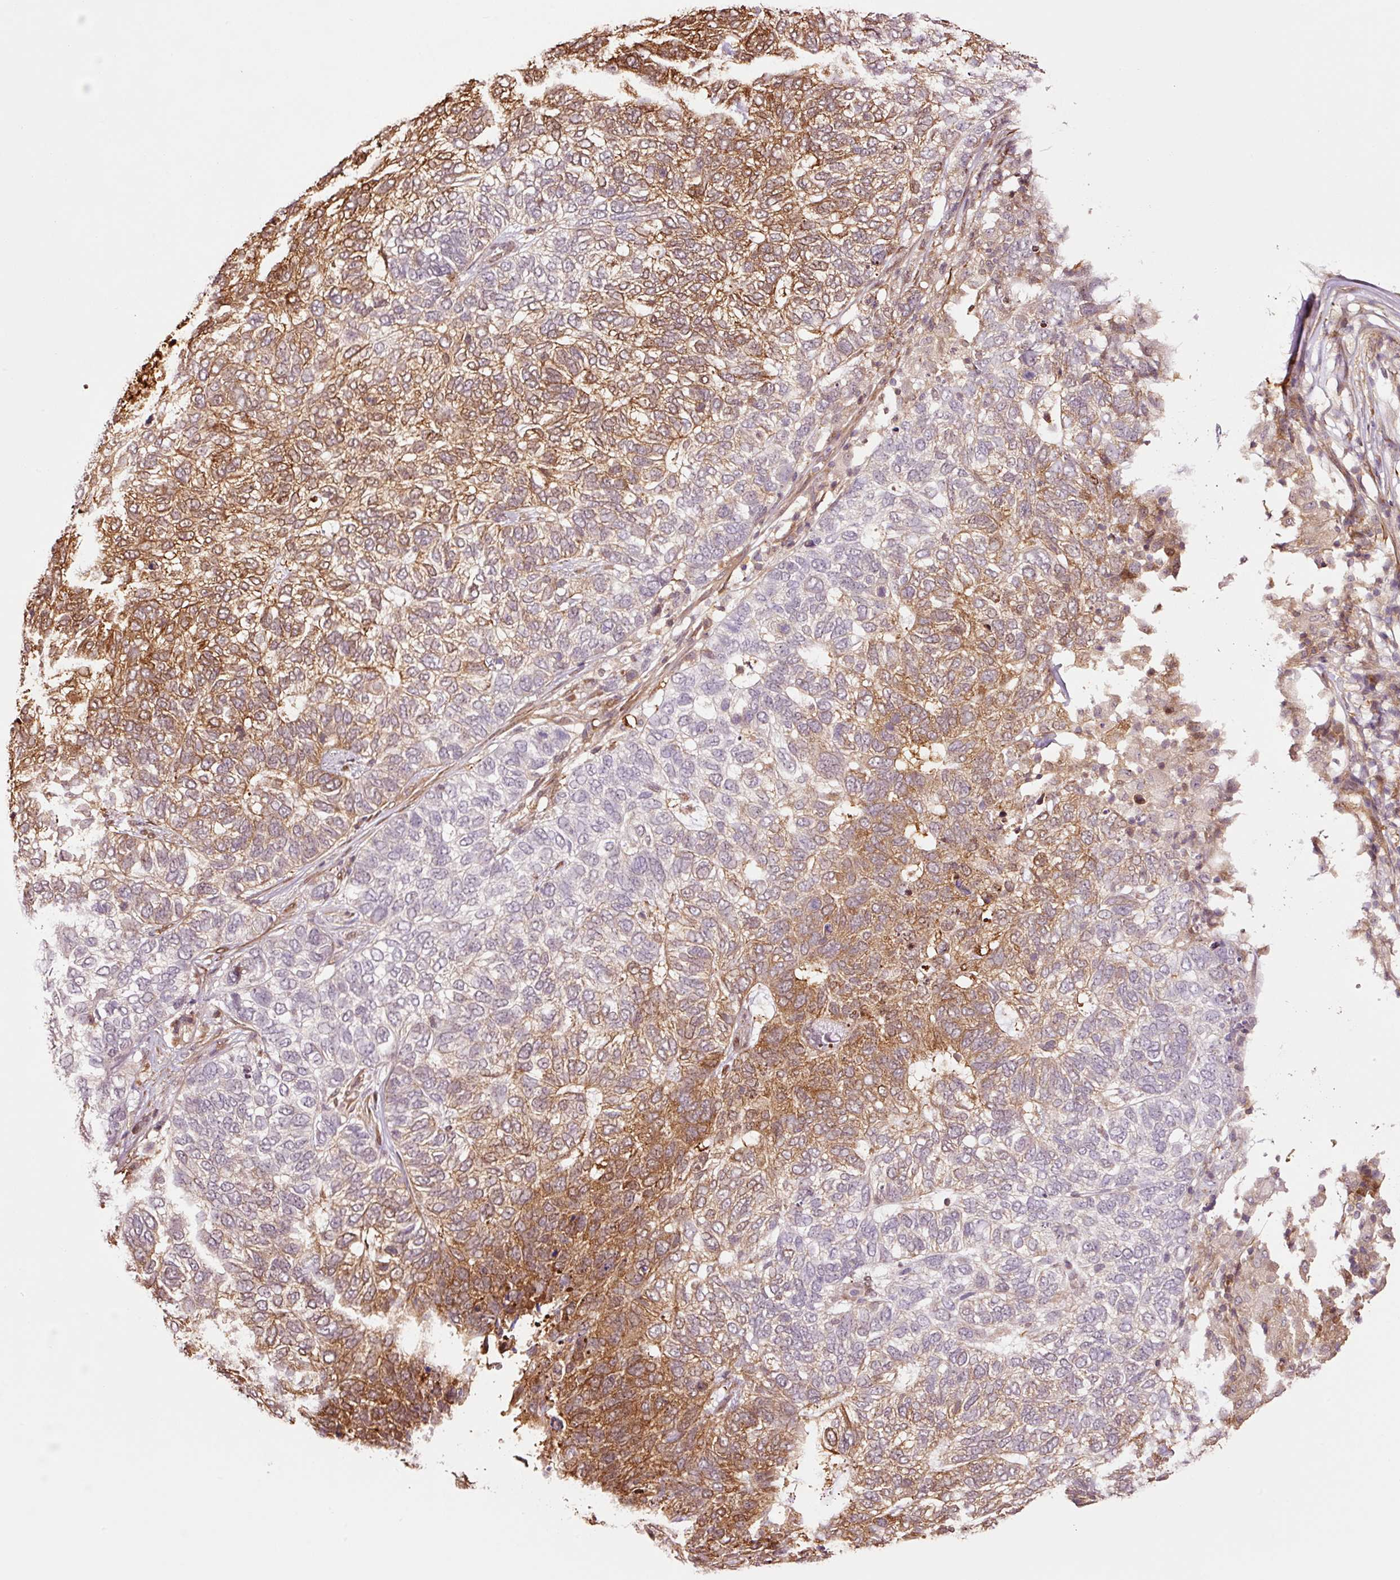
{"staining": {"intensity": "moderate", "quantity": "25%-75%", "location": "cytoplasmic/membranous,nuclear"}, "tissue": "skin cancer", "cell_type": "Tumor cells", "image_type": "cancer", "snomed": [{"axis": "morphology", "description": "Basal cell carcinoma"}, {"axis": "topography", "description": "Skin"}], "caption": "IHC of basal cell carcinoma (skin) shows medium levels of moderate cytoplasmic/membranous and nuclear staining in about 25%-75% of tumor cells.", "gene": "FBXL14", "patient": {"sex": "female", "age": 65}}